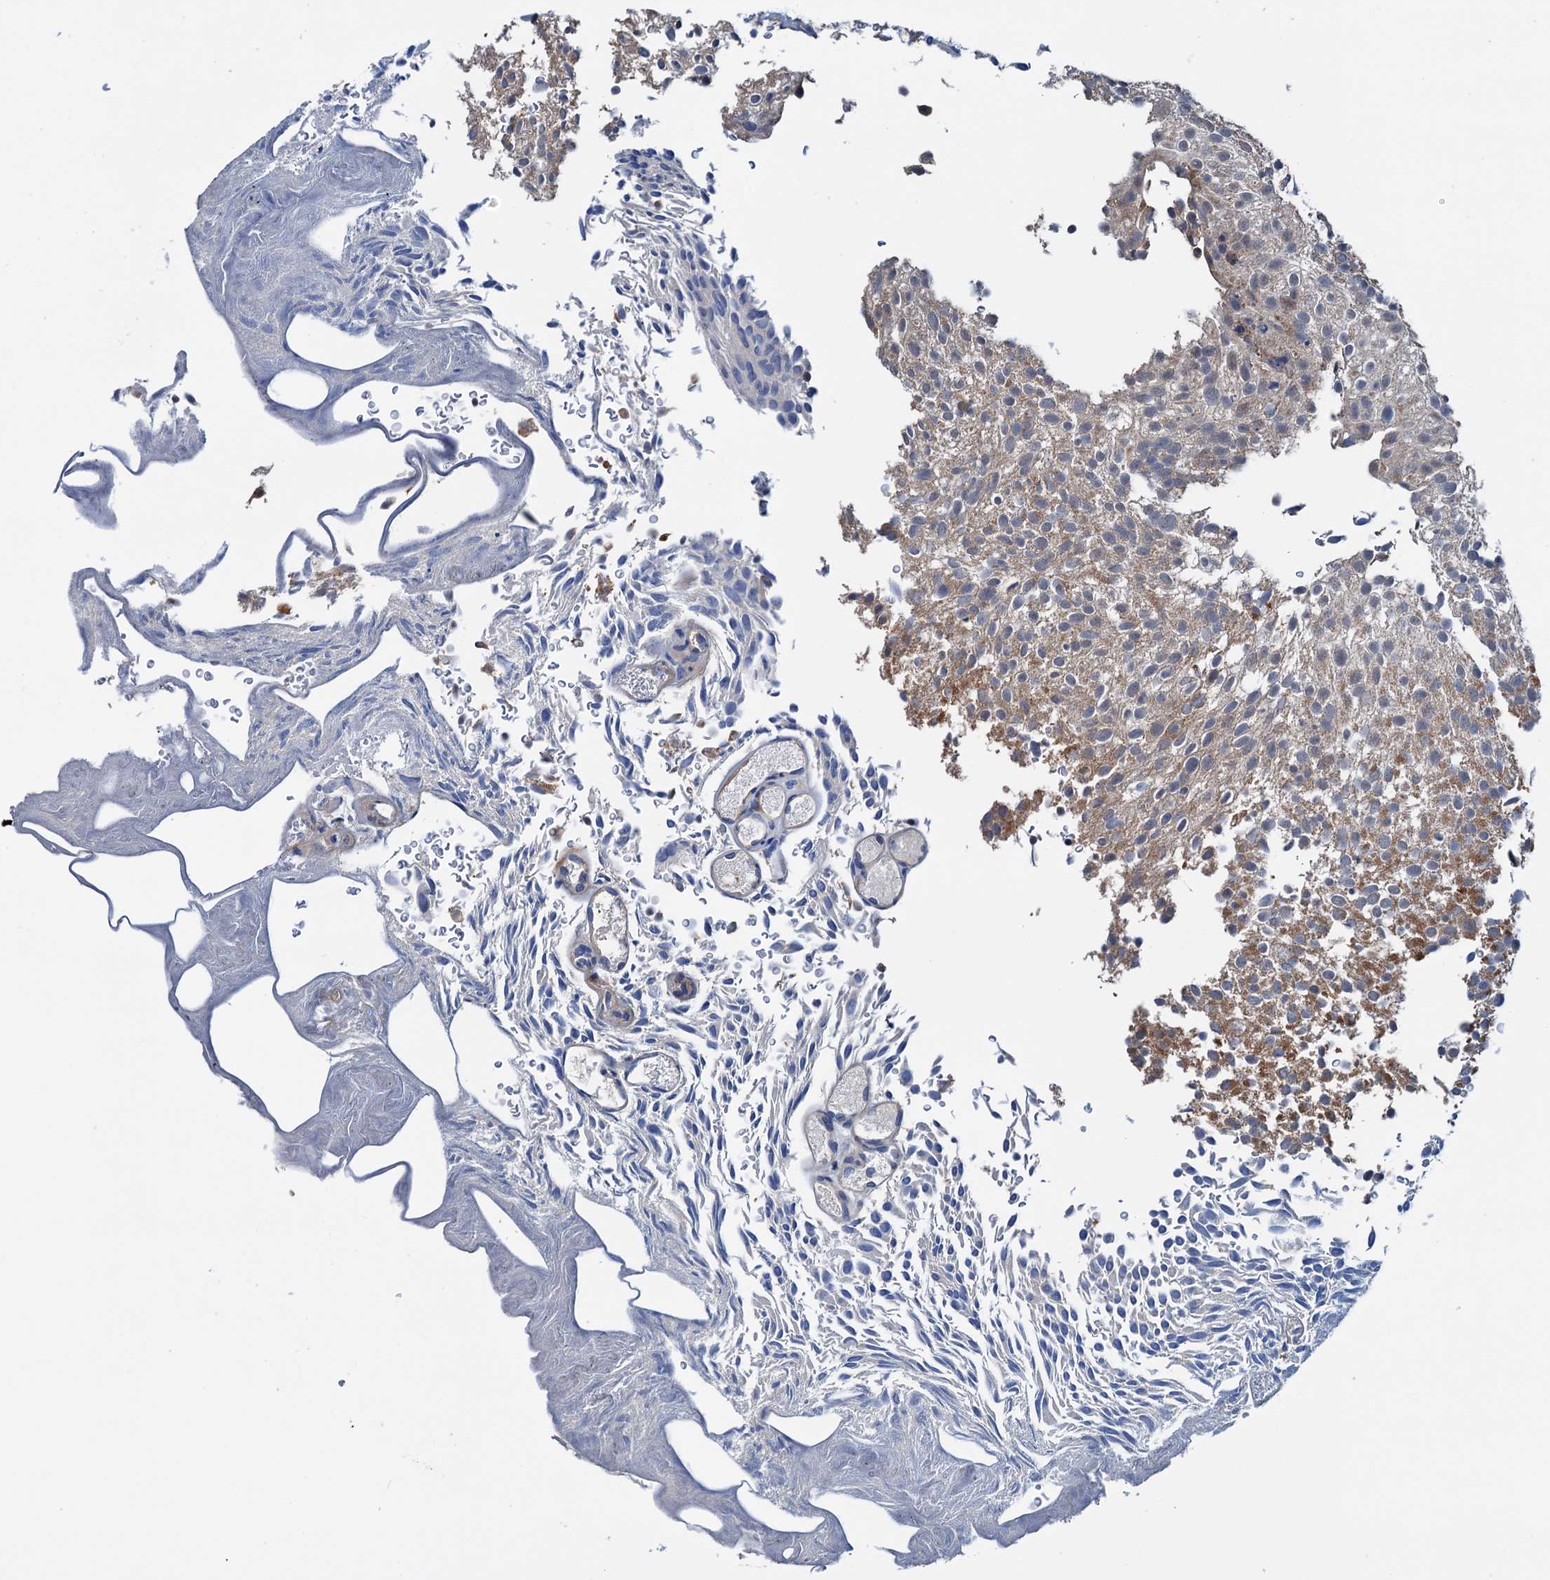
{"staining": {"intensity": "weak", "quantity": ">75%", "location": "cytoplasmic/membranous"}, "tissue": "urothelial cancer", "cell_type": "Tumor cells", "image_type": "cancer", "snomed": [{"axis": "morphology", "description": "Urothelial carcinoma, Low grade"}, {"axis": "topography", "description": "Urinary bladder"}], "caption": "This histopathology image demonstrates IHC staining of urothelial carcinoma (low-grade), with low weak cytoplasmic/membranous expression in approximately >75% of tumor cells.", "gene": "ELAC1", "patient": {"sex": "male", "age": 78}}